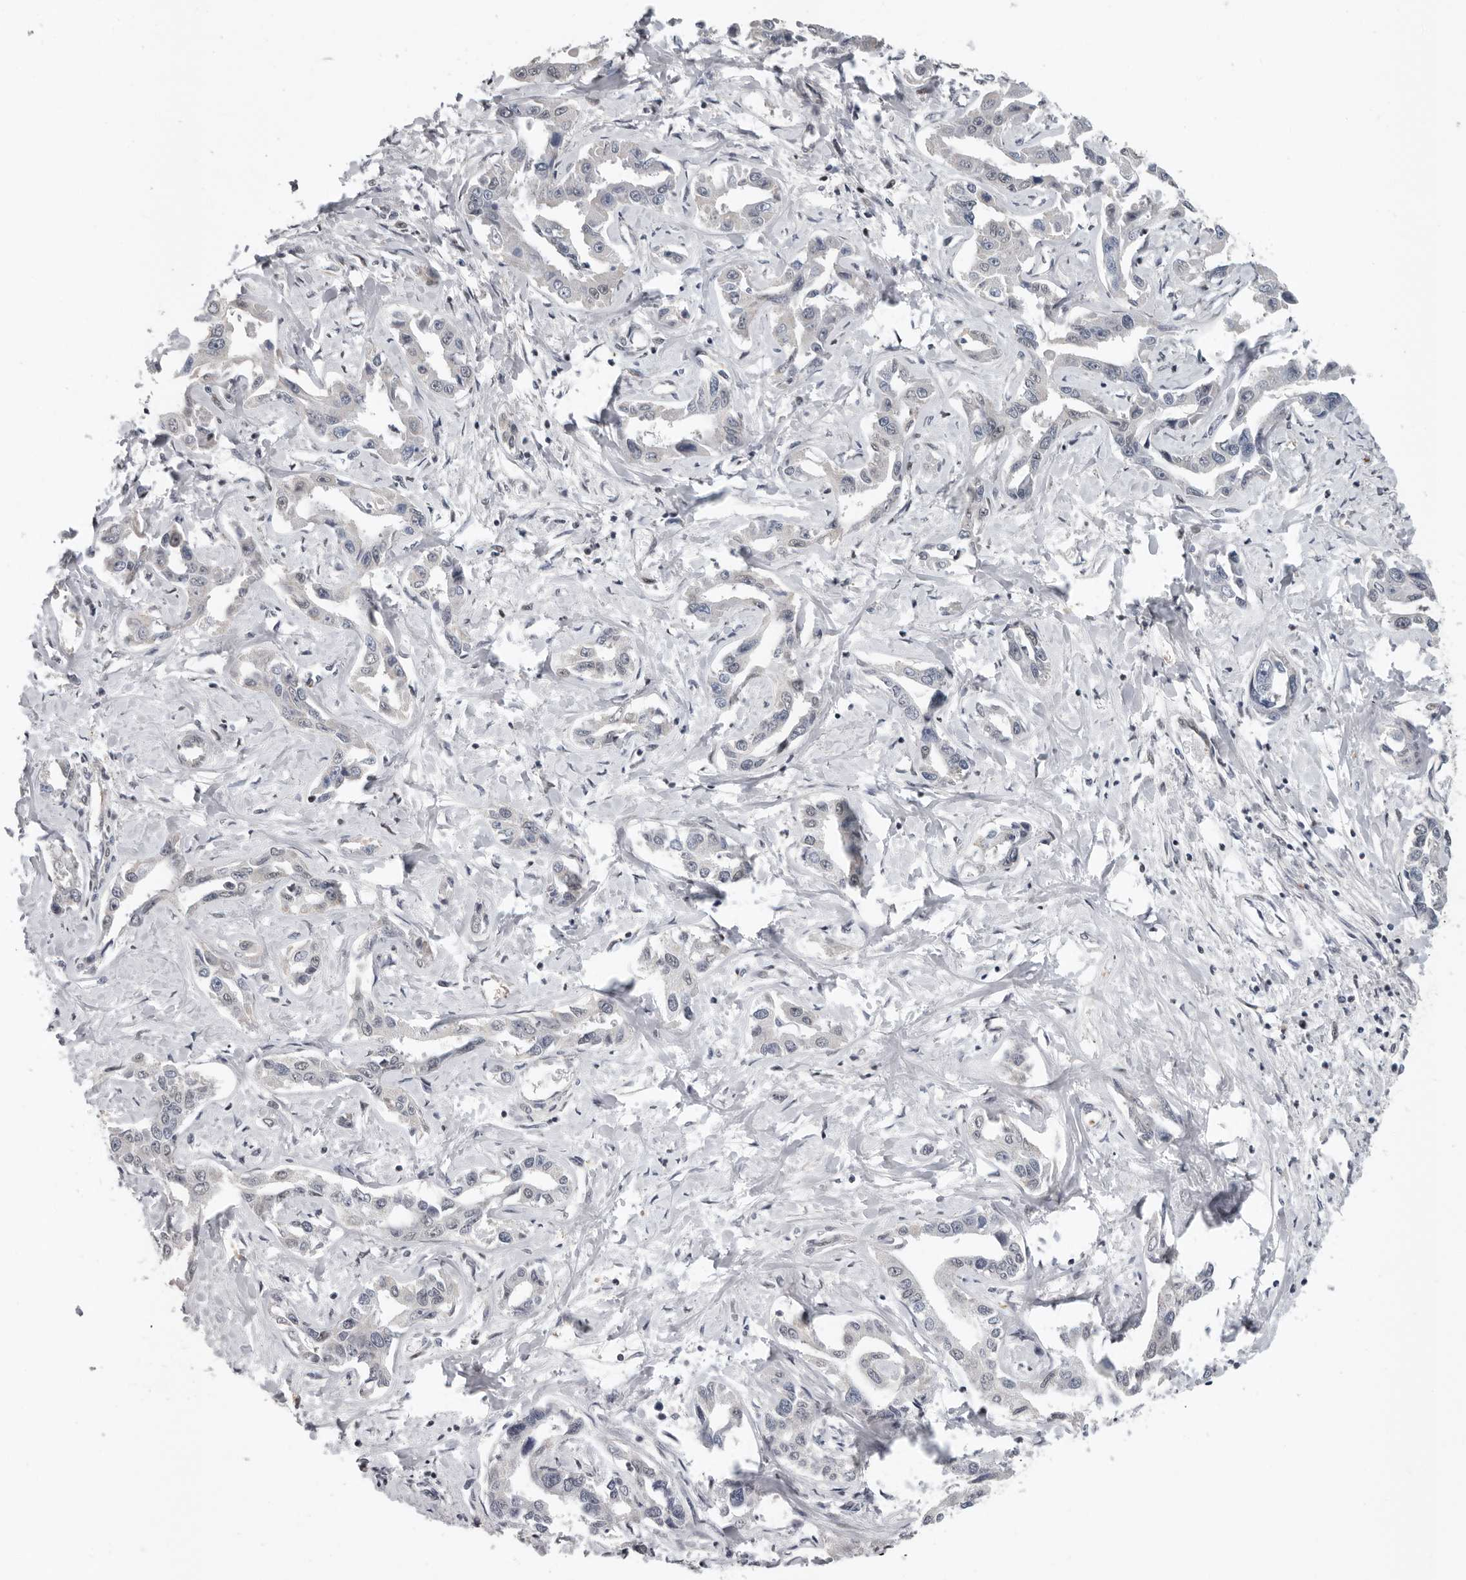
{"staining": {"intensity": "negative", "quantity": "none", "location": "none"}, "tissue": "liver cancer", "cell_type": "Tumor cells", "image_type": "cancer", "snomed": [{"axis": "morphology", "description": "Cholangiocarcinoma"}, {"axis": "topography", "description": "Liver"}], "caption": "Immunohistochemical staining of cholangiocarcinoma (liver) reveals no significant positivity in tumor cells. (Brightfield microscopy of DAB immunohistochemistry (IHC) at high magnification).", "gene": "RALGPS2", "patient": {"sex": "male", "age": 59}}